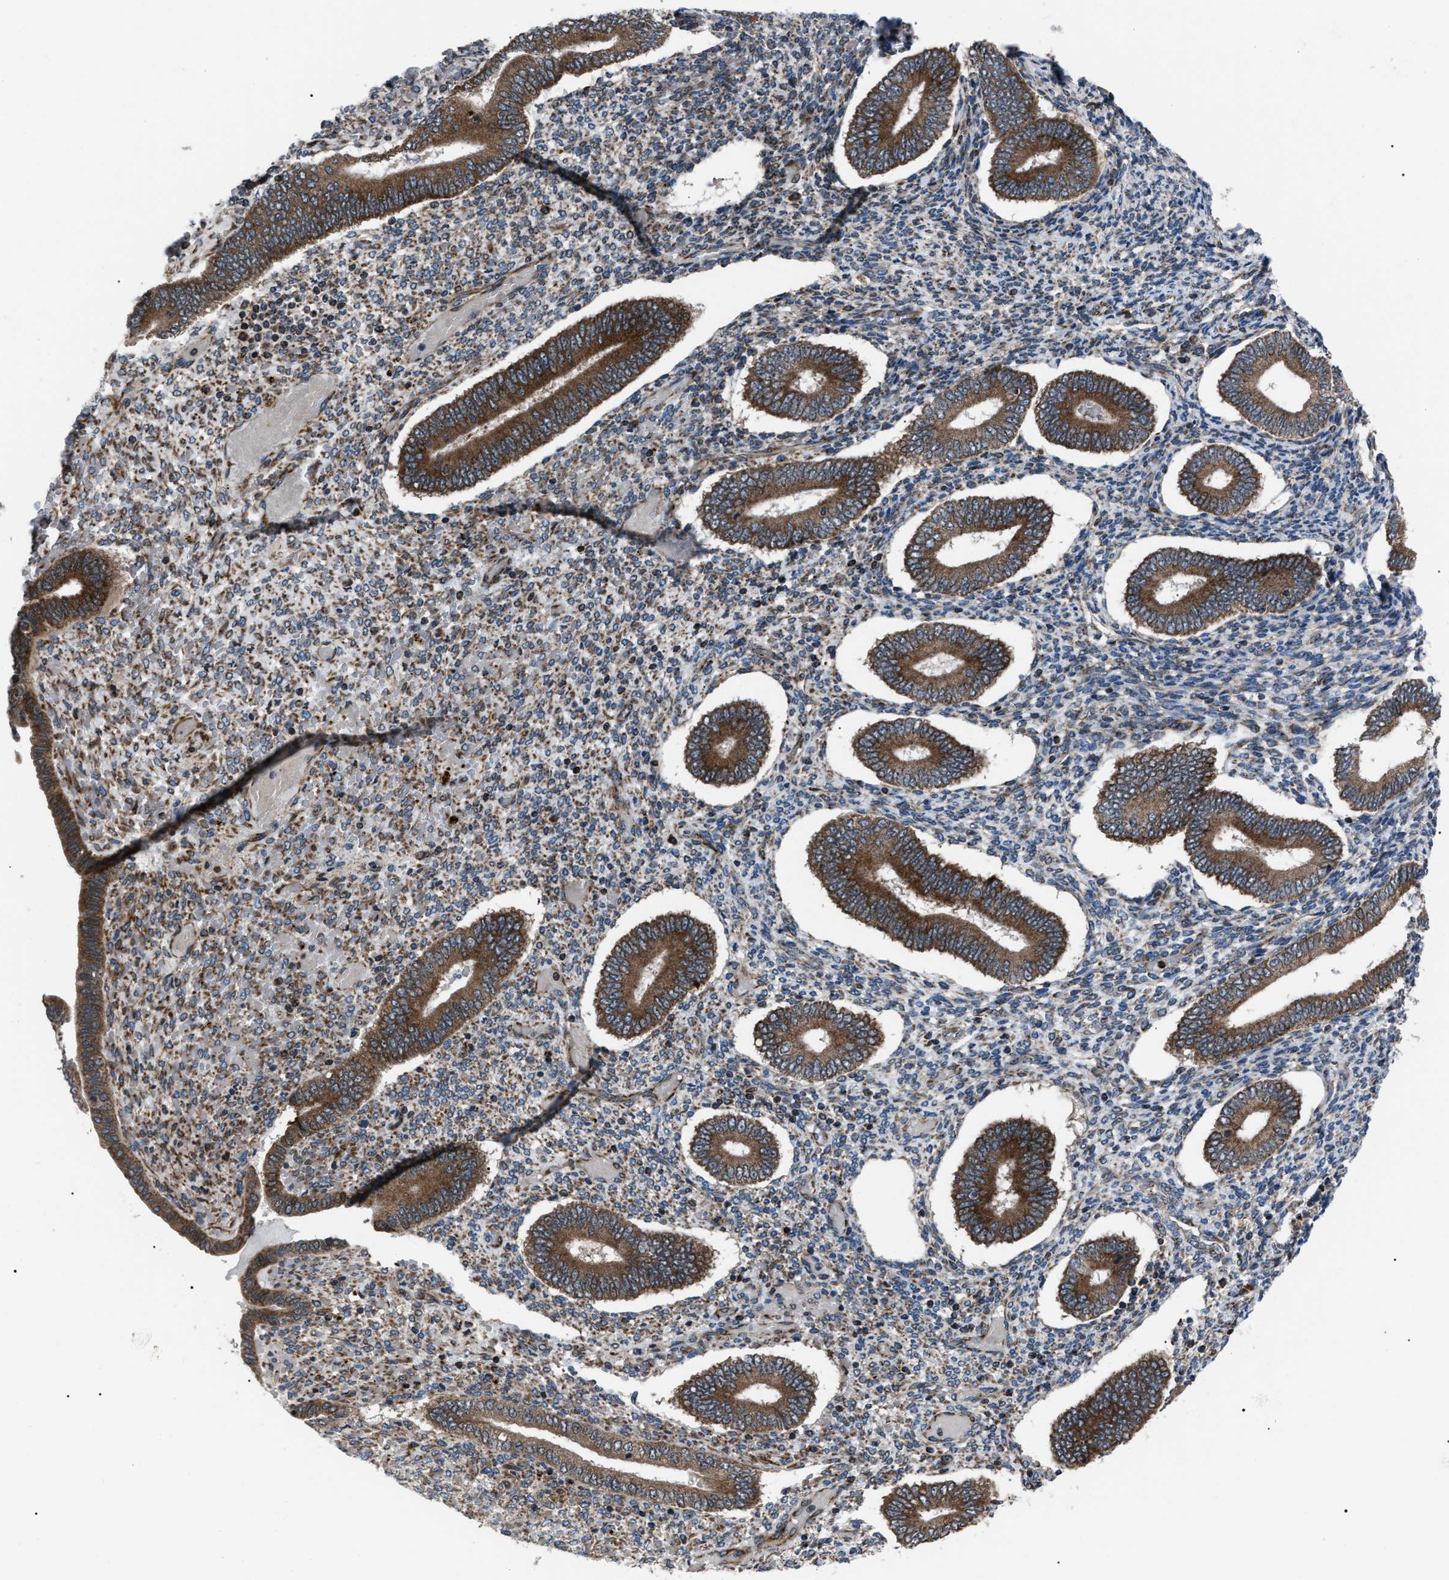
{"staining": {"intensity": "moderate", "quantity": "<25%", "location": "cytoplasmic/membranous"}, "tissue": "endometrium", "cell_type": "Cells in endometrial stroma", "image_type": "normal", "snomed": [{"axis": "morphology", "description": "Normal tissue, NOS"}, {"axis": "topography", "description": "Endometrium"}], "caption": "Immunohistochemistry staining of normal endometrium, which demonstrates low levels of moderate cytoplasmic/membranous expression in about <25% of cells in endometrial stroma indicating moderate cytoplasmic/membranous protein expression. The staining was performed using DAB (brown) for protein detection and nuclei were counterstained in hematoxylin (blue).", "gene": "AGO2", "patient": {"sex": "female", "age": 42}}